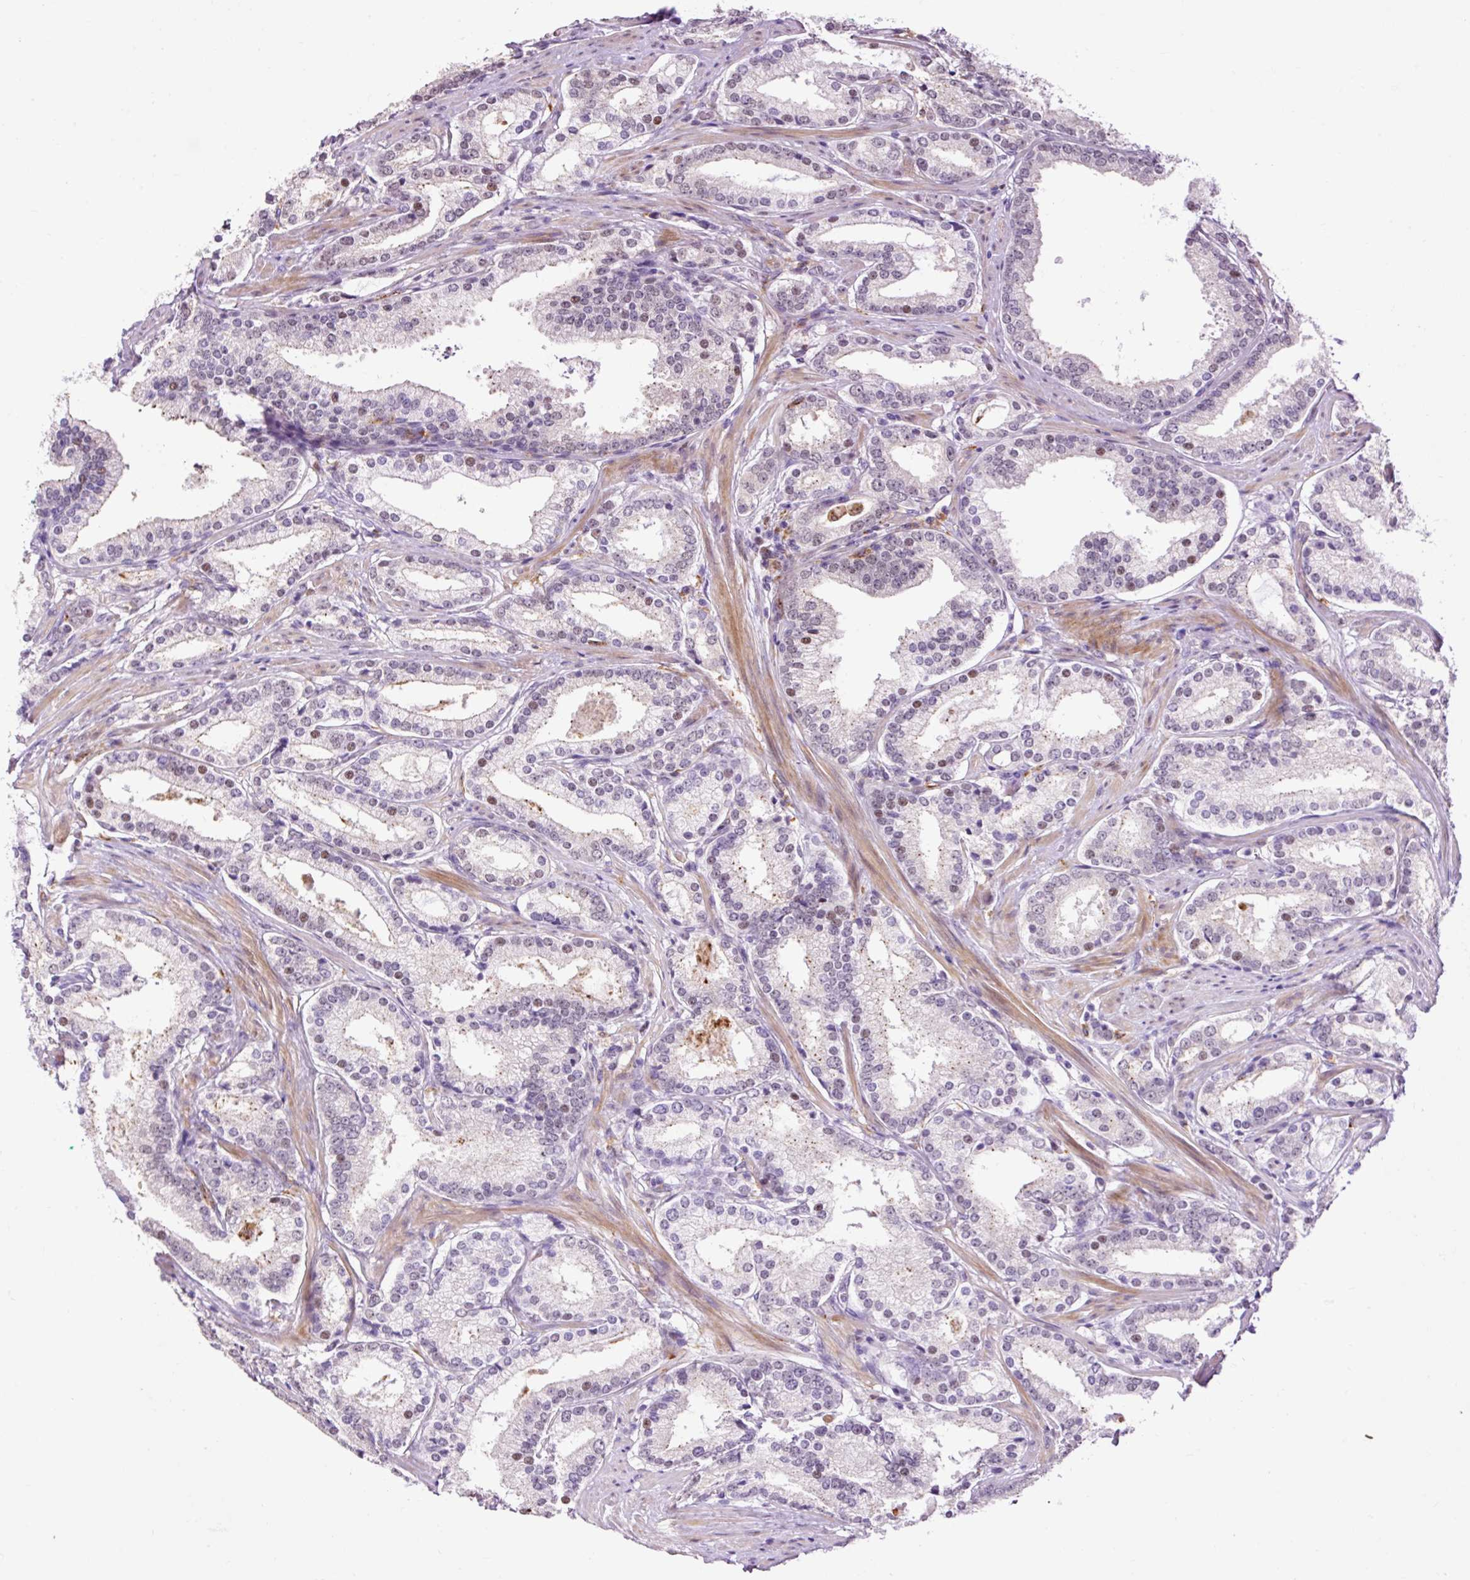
{"staining": {"intensity": "moderate", "quantity": "<25%", "location": "nuclear"}, "tissue": "prostate cancer", "cell_type": "Tumor cells", "image_type": "cancer", "snomed": [{"axis": "morphology", "description": "Adenocarcinoma, Low grade"}, {"axis": "topography", "description": "Prostate"}], "caption": "Protein expression analysis of low-grade adenocarcinoma (prostate) demonstrates moderate nuclear positivity in about <25% of tumor cells. (IHC, brightfield microscopy, high magnification).", "gene": "LY86", "patient": {"sex": "male", "age": 58}}